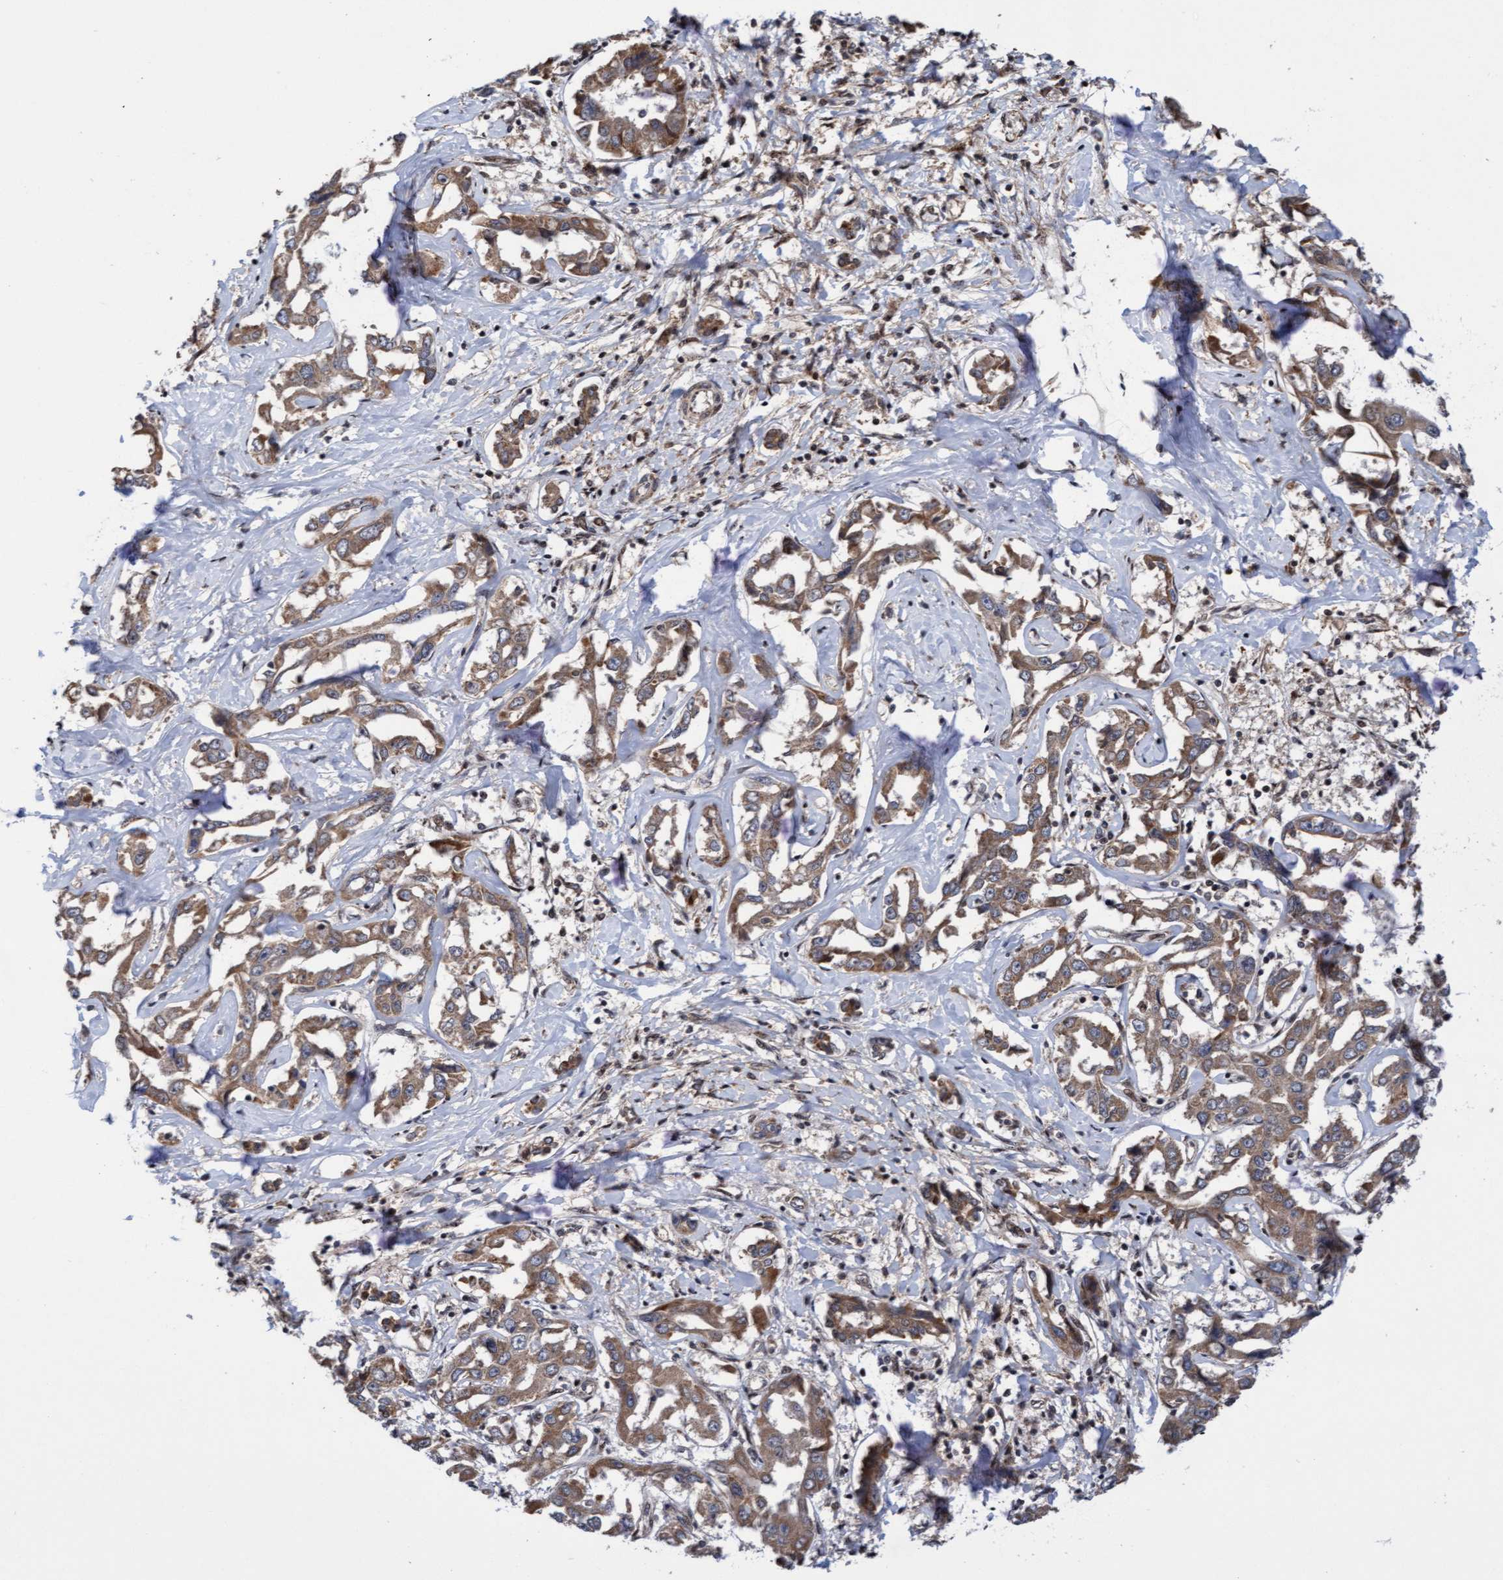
{"staining": {"intensity": "moderate", "quantity": ">75%", "location": "cytoplasmic/membranous"}, "tissue": "liver cancer", "cell_type": "Tumor cells", "image_type": "cancer", "snomed": [{"axis": "morphology", "description": "Cholangiocarcinoma"}, {"axis": "topography", "description": "Liver"}], "caption": "Cholangiocarcinoma (liver) tissue displays moderate cytoplasmic/membranous staining in approximately >75% of tumor cells, visualized by immunohistochemistry.", "gene": "ITFG1", "patient": {"sex": "male", "age": 59}}